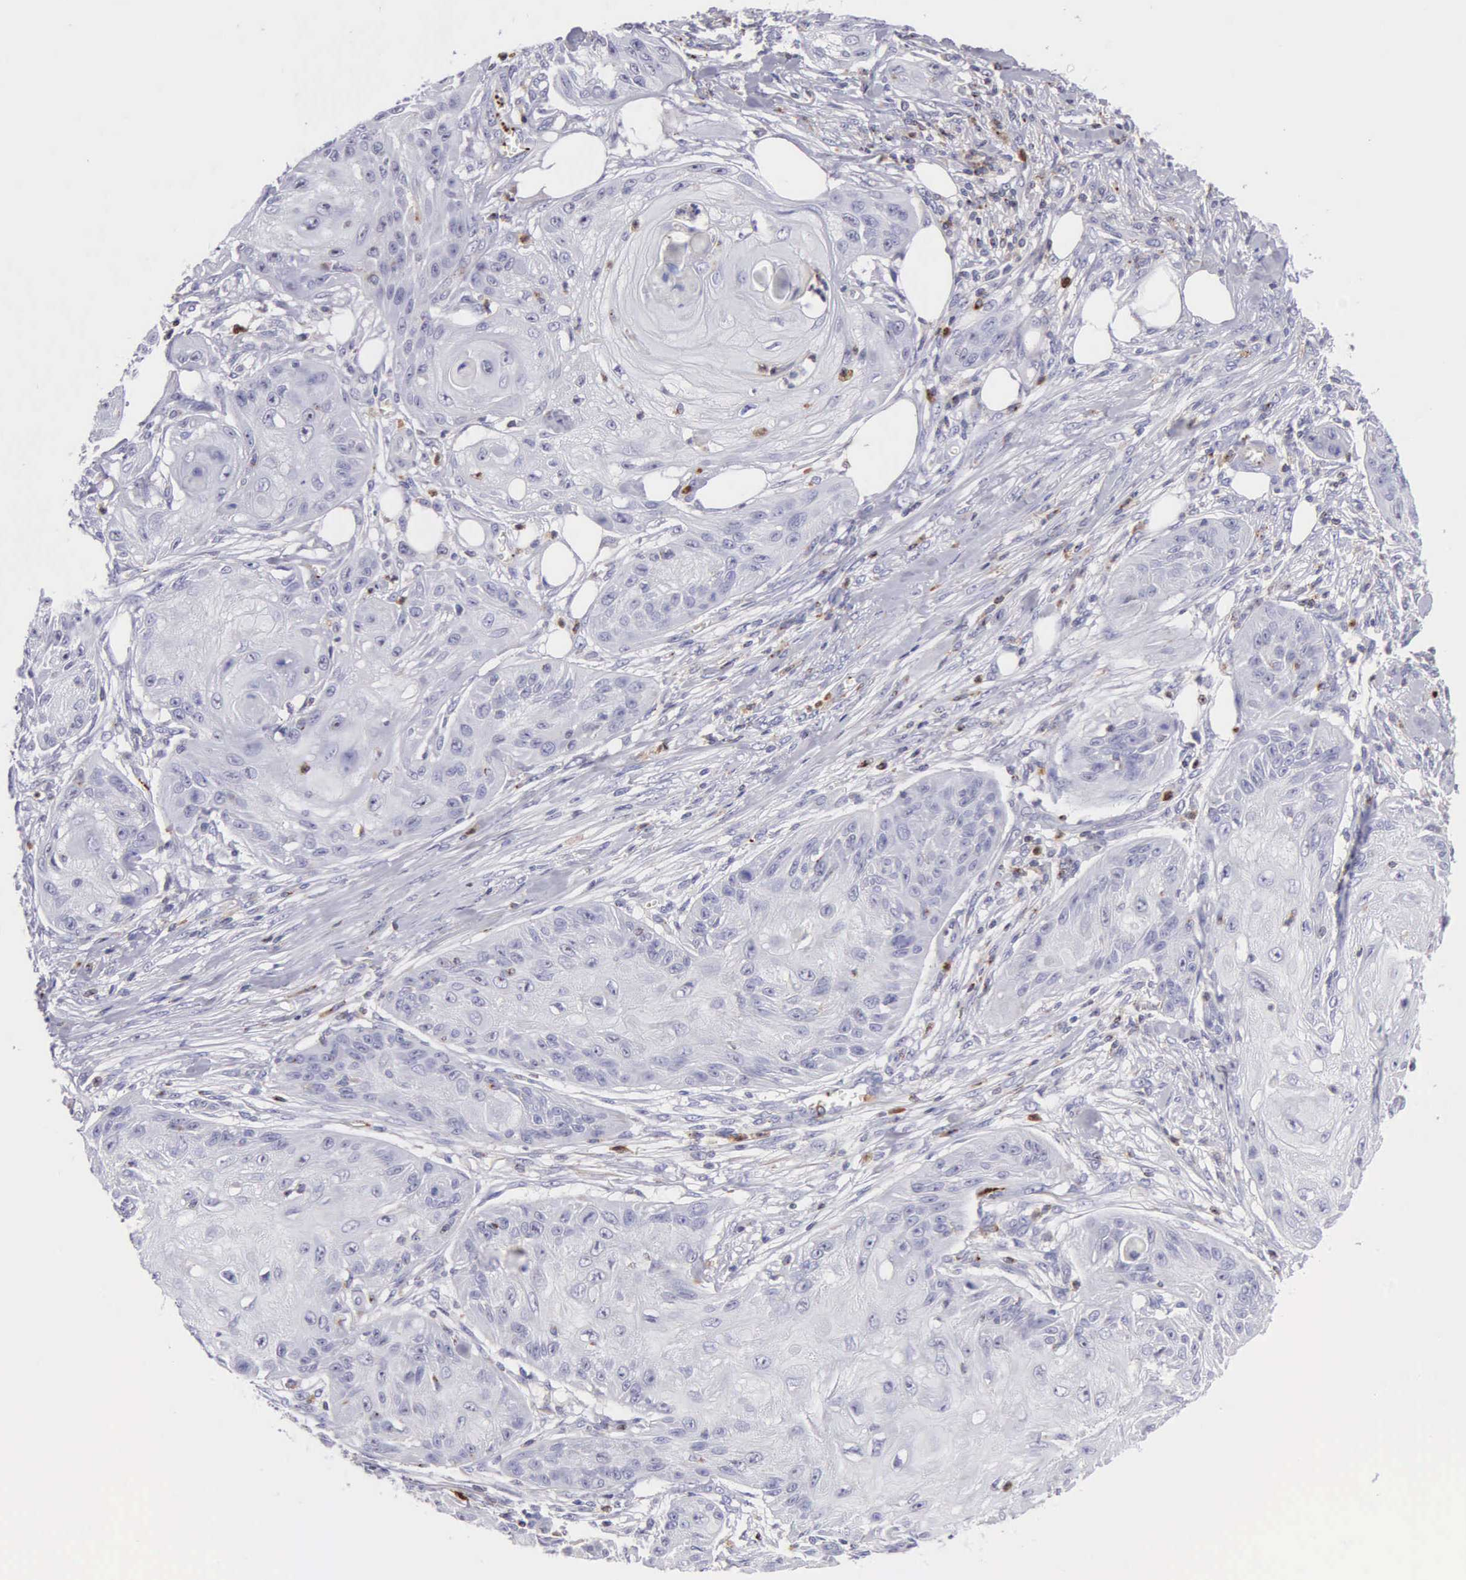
{"staining": {"intensity": "negative", "quantity": "none", "location": "none"}, "tissue": "skin cancer", "cell_type": "Tumor cells", "image_type": "cancer", "snomed": [{"axis": "morphology", "description": "Squamous cell carcinoma, NOS"}, {"axis": "topography", "description": "Skin"}], "caption": "The image exhibits no staining of tumor cells in skin squamous cell carcinoma. (IHC, brightfield microscopy, high magnification).", "gene": "SRGN", "patient": {"sex": "female", "age": 88}}